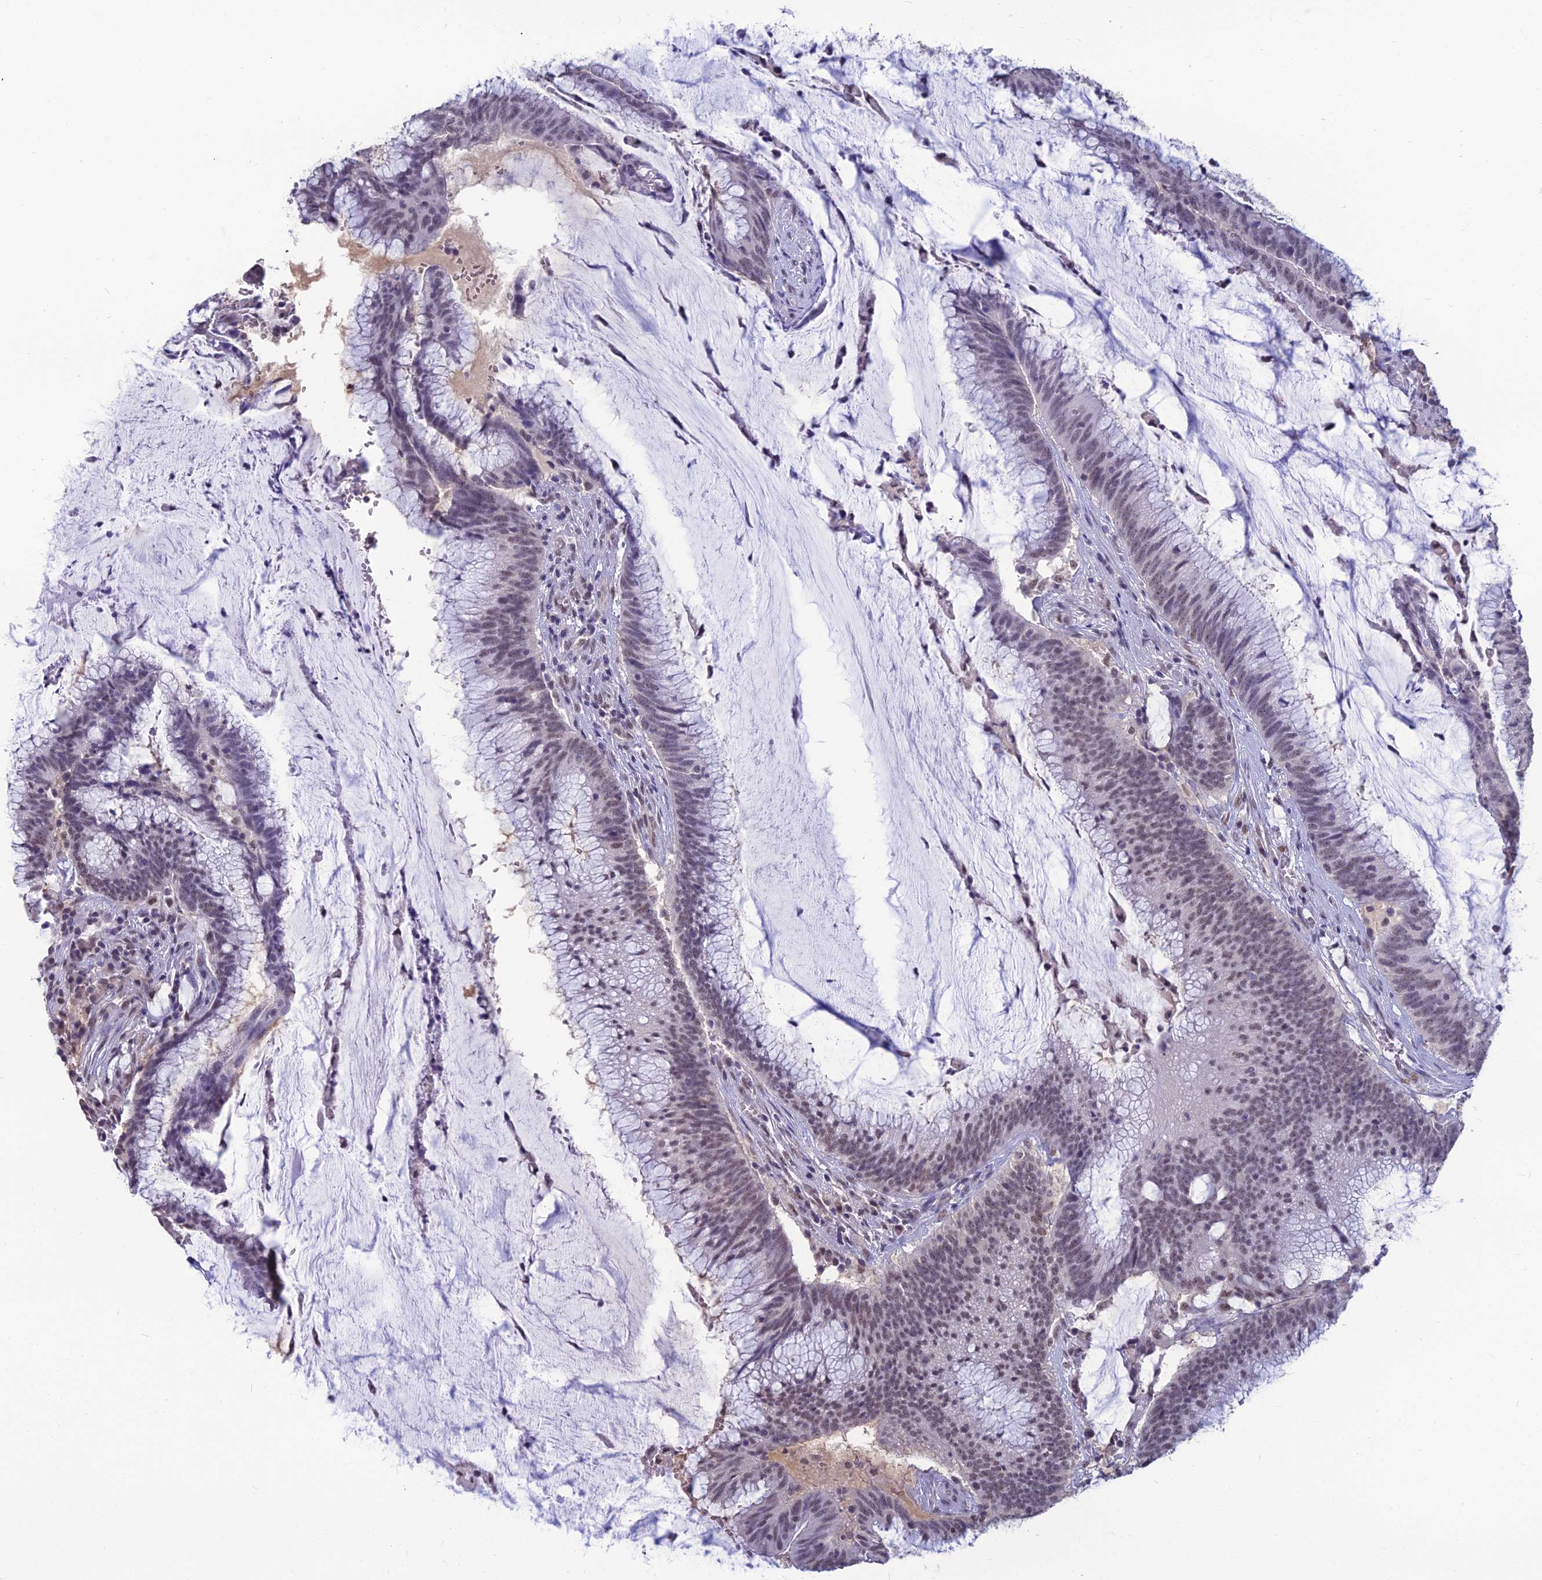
{"staining": {"intensity": "weak", "quantity": "25%-75%", "location": "nuclear"}, "tissue": "colorectal cancer", "cell_type": "Tumor cells", "image_type": "cancer", "snomed": [{"axis": "morphology", "description": "Adenocarcinoma, NOS"}, {"axis": "topography", "description": "Rectum"}], "caption": "Brown immunohistochemical staining in colorectal adenocarcinoma exhibits weak nuclear expression in about 25%-75% of tumor cells. The protein is shown in brown color, while the nuclei are stained blue.", "gene": "SRSF7", "patient": {"sex": "female", "age": 77}}